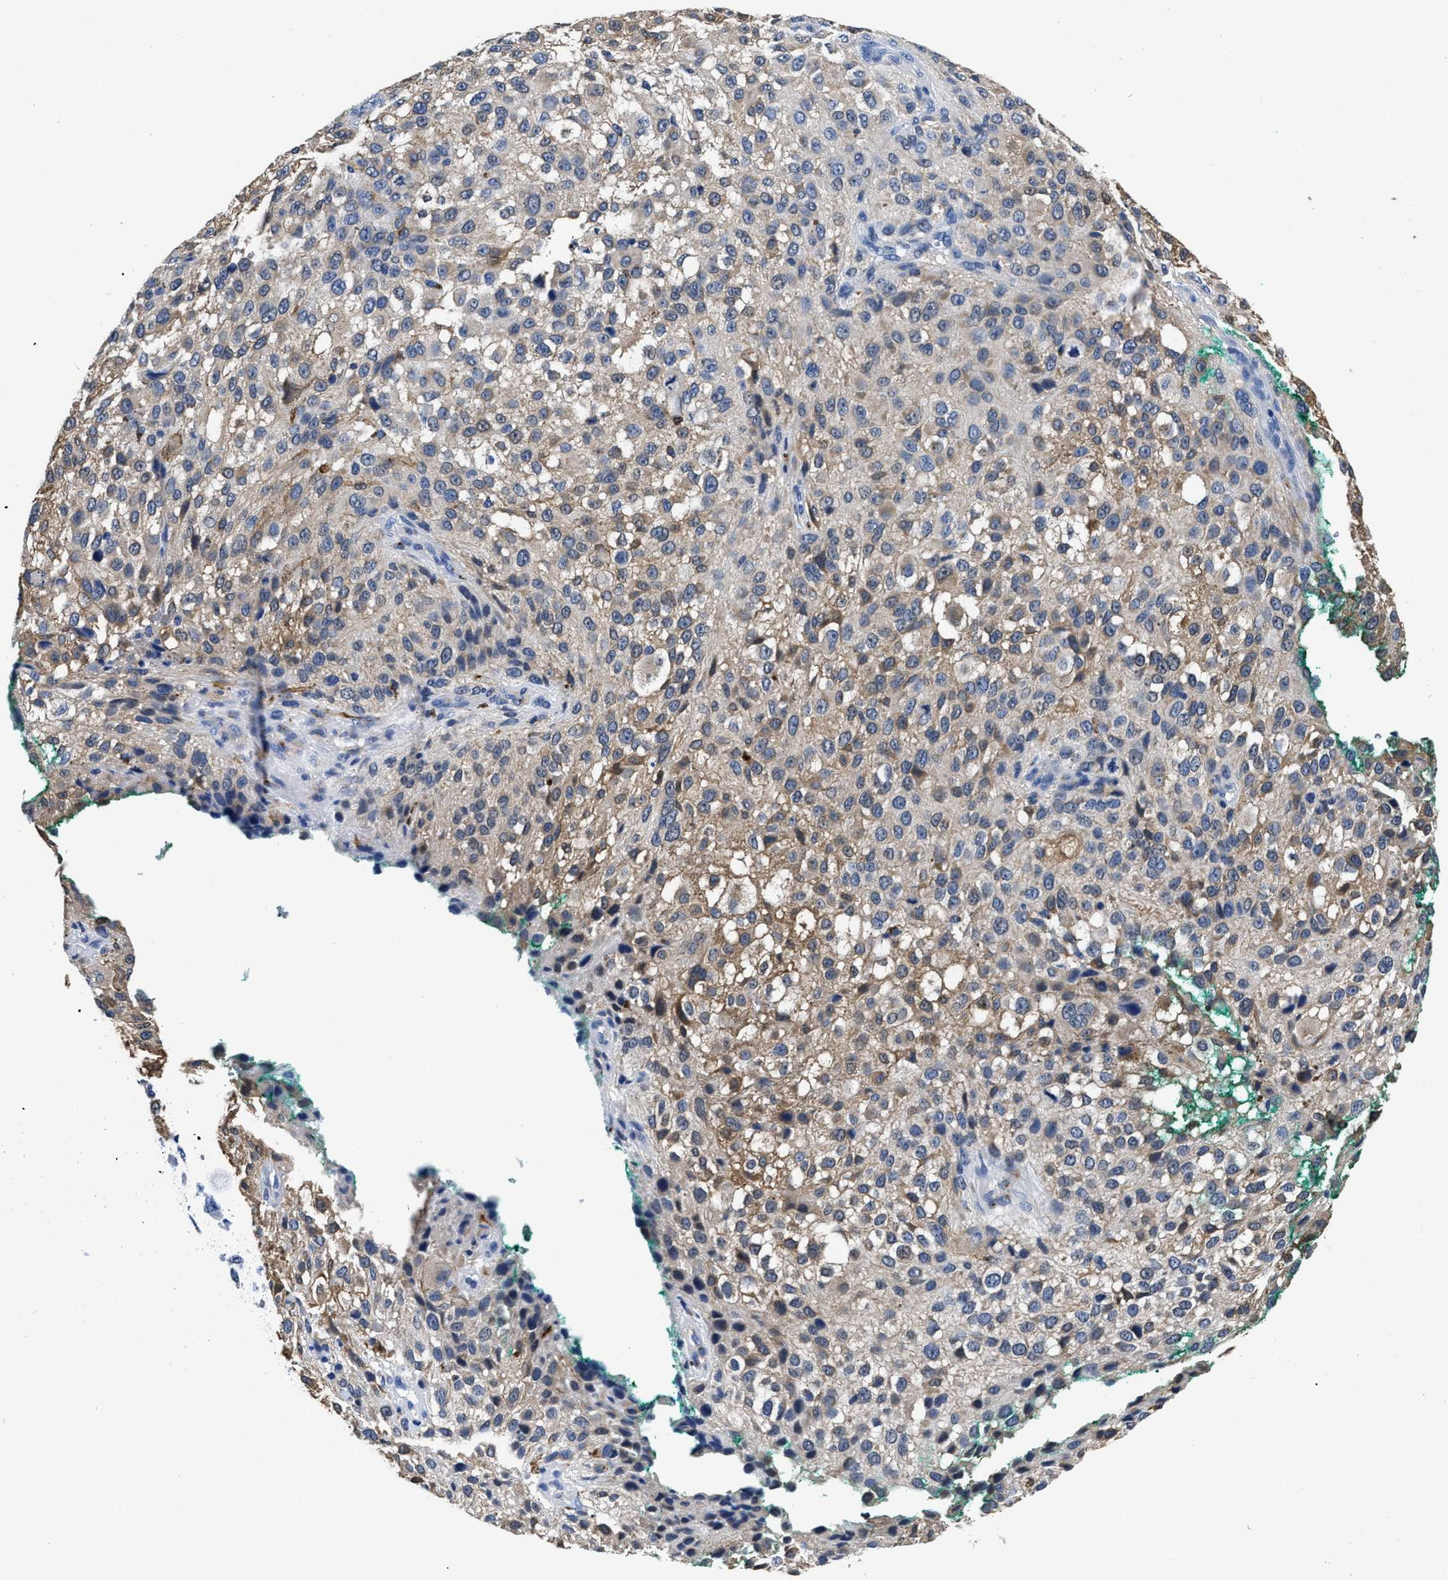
{"staining": {"intensity": "weak", "quantity": ">75%", "location": "cytoplasmic/membranous"}, "tissue": "melanoma", "cell_type": "Tumor cells", "image_type": "cancer", "snomed": [{"axis": "morphology", "description": "Necrosis, NOS"}, {"axis": "morphology", "description": "Malignant melanoma, NOS"}, {"axis": "topography", "description": "Skin"}], "caption": "An IHC histopathology image of neoplastic tissue is shown. Protein staining in brown shows weak cytoplasmic/membranous positivity in melanoma within tumor cells. The protein of interest is shown in brown color, while the nuclei are stained blue.", "gene": "SLC35F1", "patient": {"sex": "female", "age": 87}}